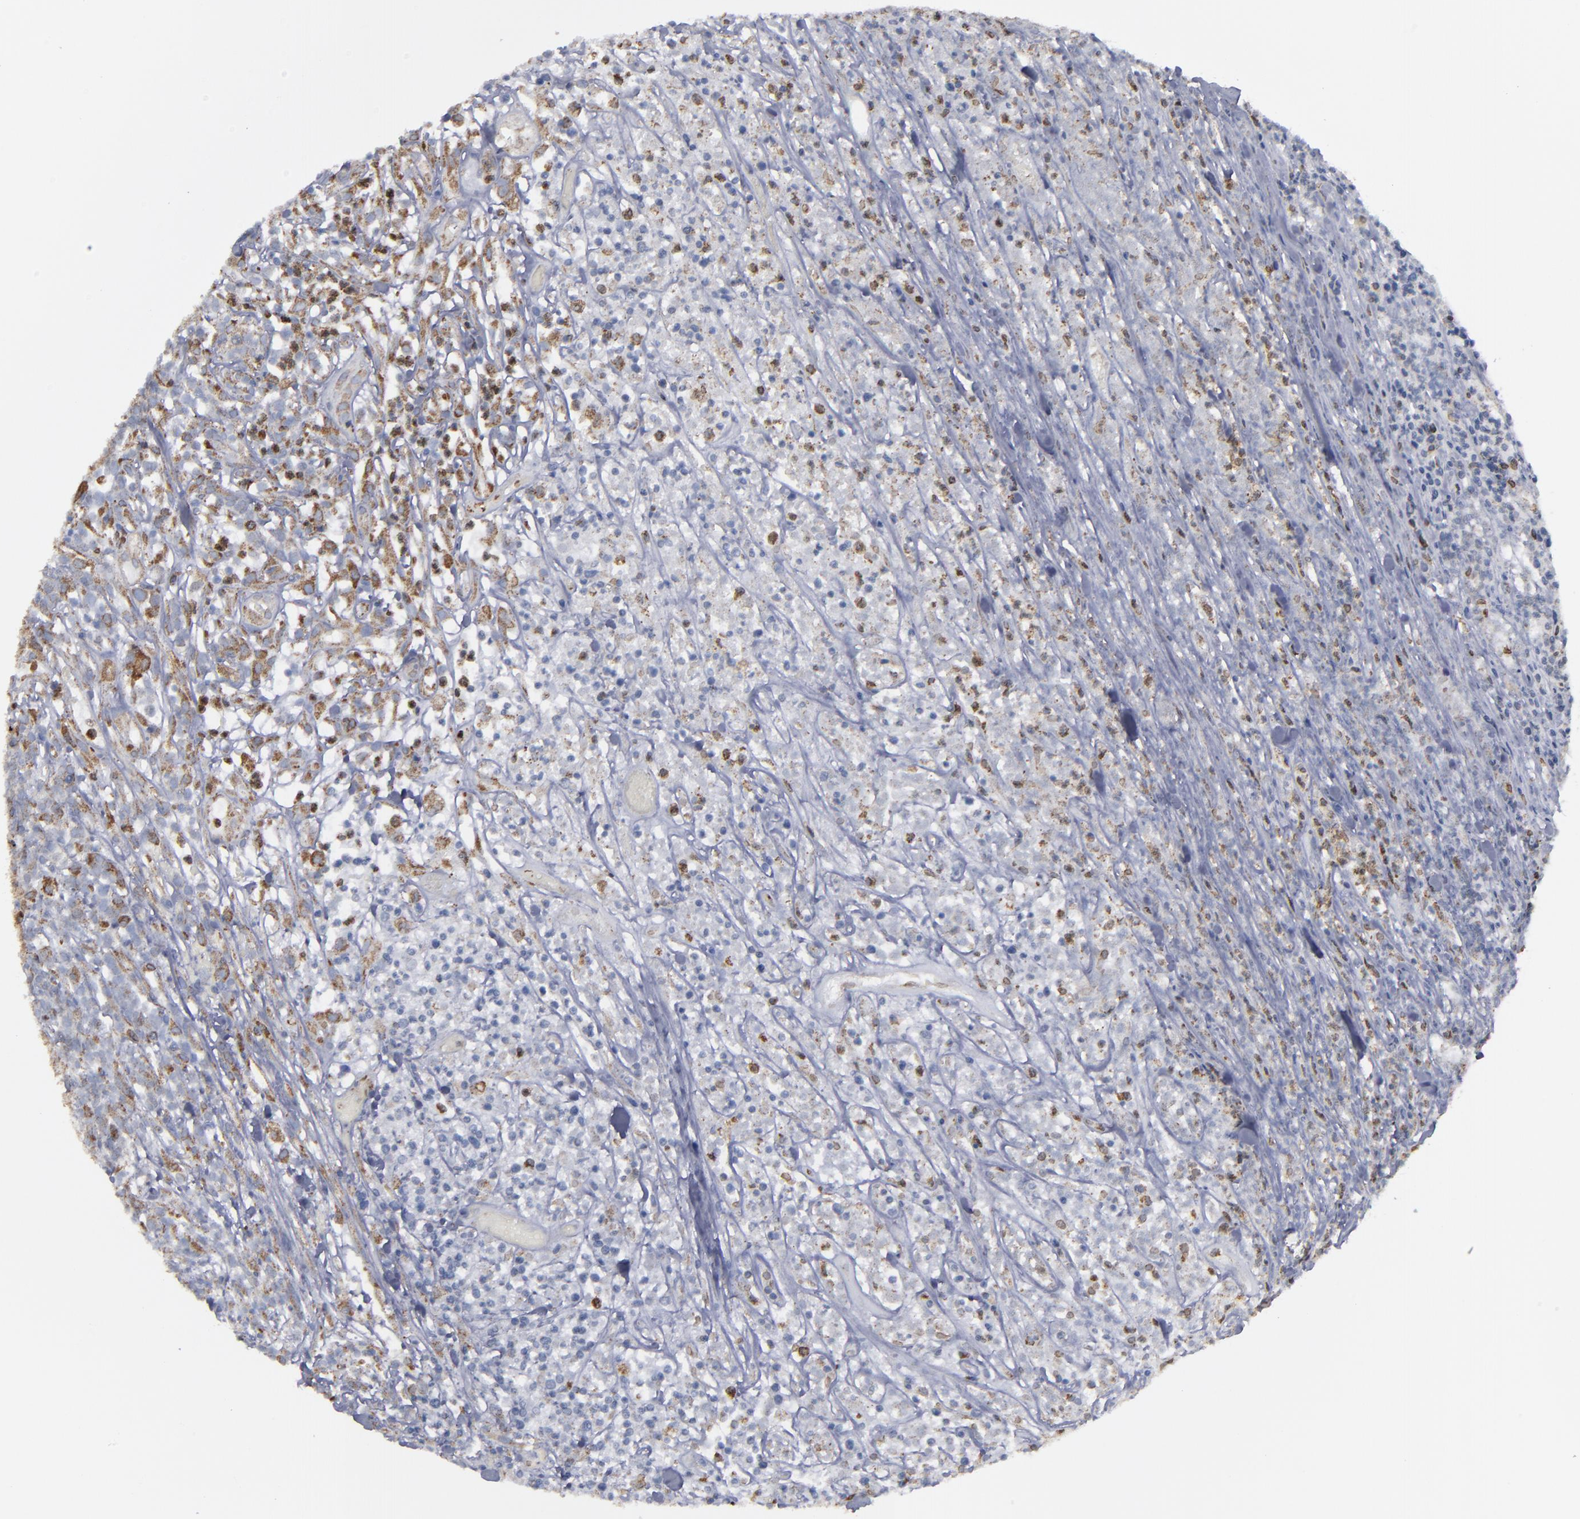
{"staining": {"intensity": "weak", "quantity": ">75%", "location": "cytoplasmic/membranous"}, "tissue": "lymphoma", "cell_type": "Tumor cells", "image_type": "cancer", "snomed": [{"axis": "morphology", "description": "Malignant lymphoma, non-Hodgkin's type, High grade"}, {"axis": "topography", "description": "Lymph node"}], "caption": "IHC photomicrograph of neoplastic tissue: human lymphoma stained using IHC demonstrates low levels of weak protein expression localized specifically in the cytoplasmic/membranous of tumor cells, appearing as a cytoplasmic/membranous brown color.", "gene": "ERLIN2", "patient": {"sex": "female", "age": 73}}